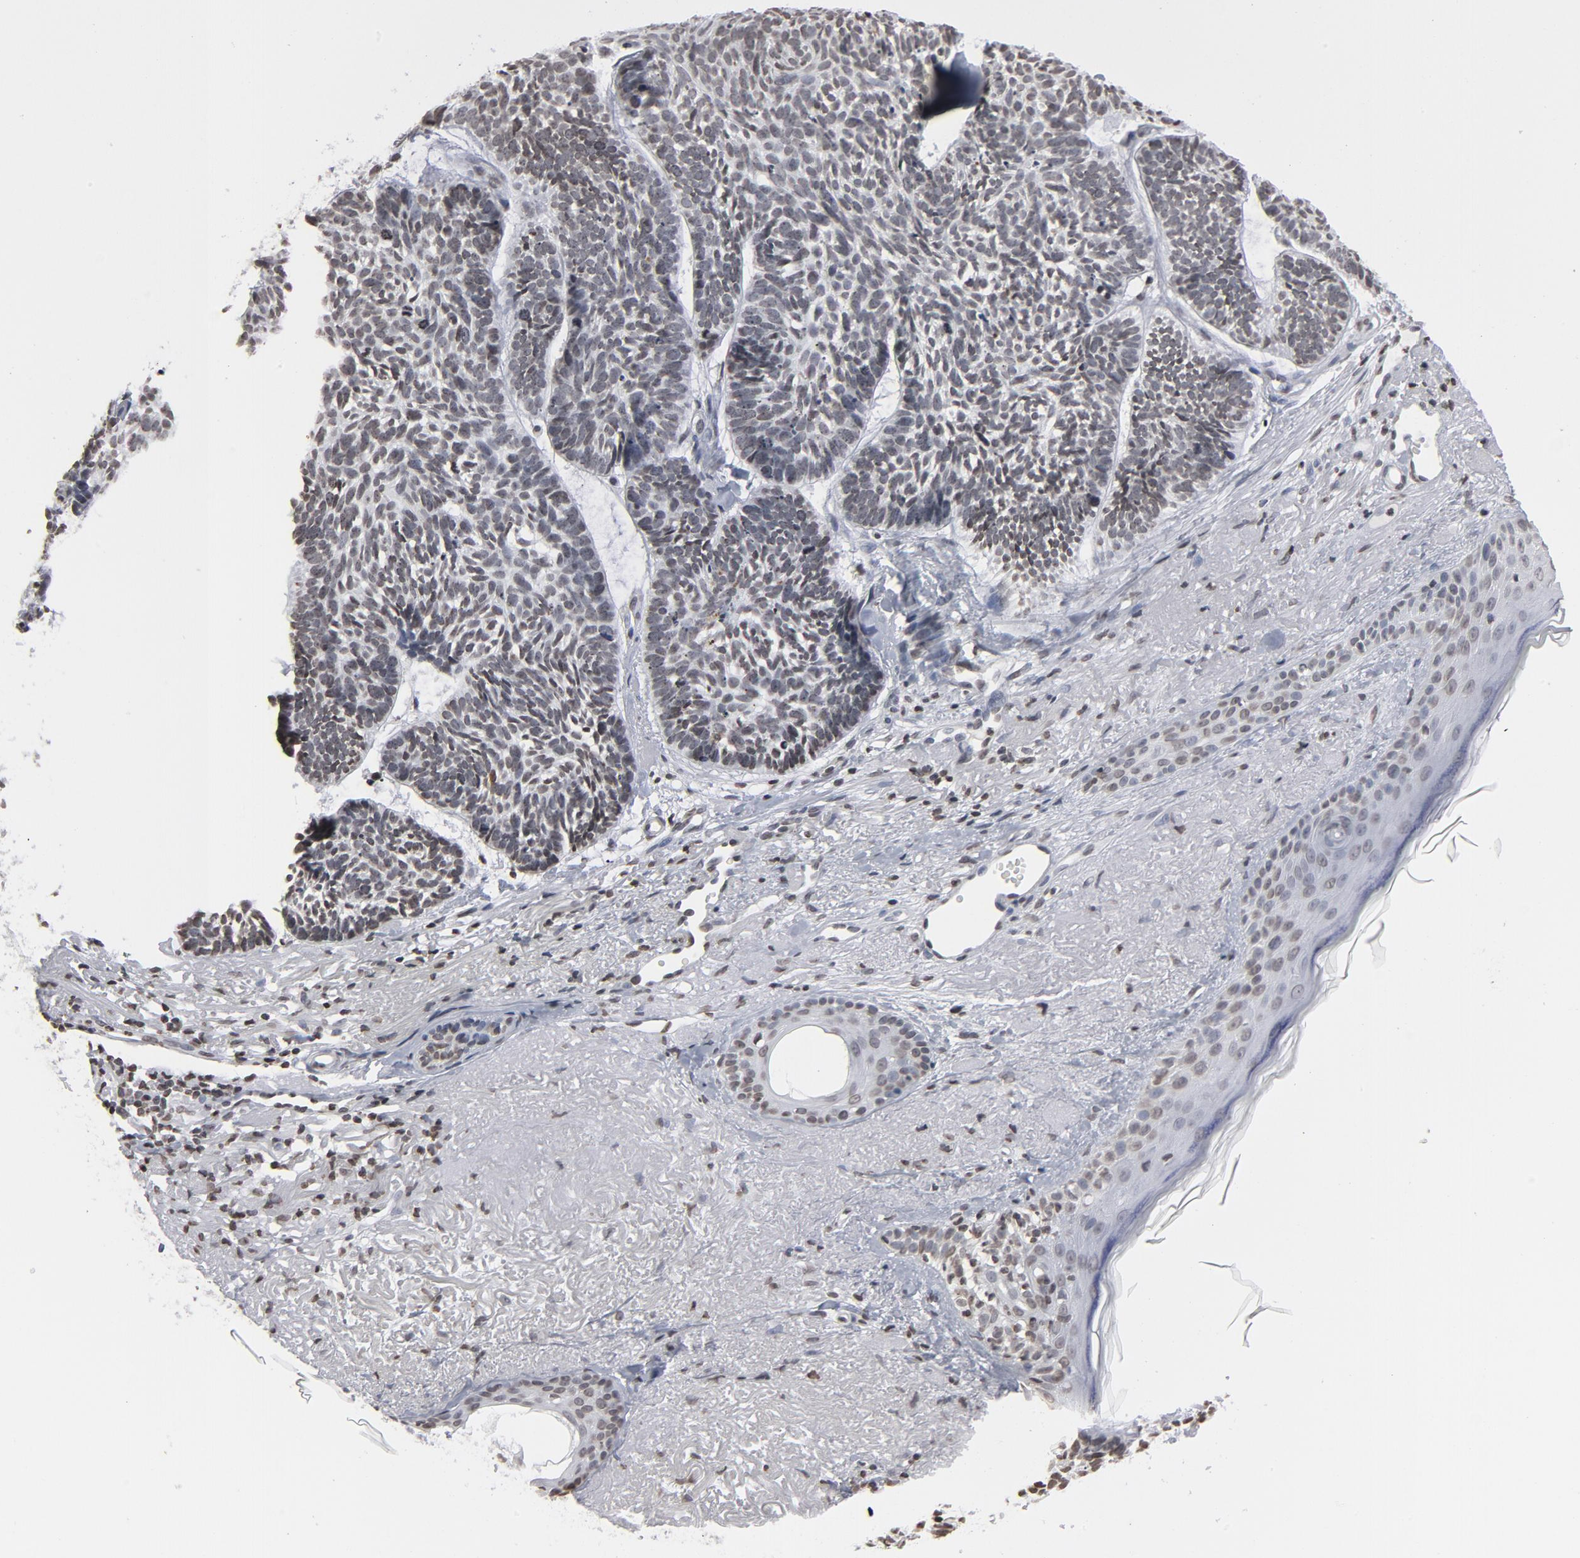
{"staining": {"intensity": "weak", "quantity": ">75%", "location": "nuclear"}, "tissue": "skin cancer", "cell_type": "Tumor cells", "image_type": "cancer", "snomed": [{"axis": "morphology", "description": "Basal cell carcinoma"}, {"axis": "topography", "description": "Skin"}], "caption": "Immunohistochemistry (IHC) photomicrograph of human skin cancer stained for a protein (brown), which displays low levels of weak nuclear expression in approximately >75% of tumor cells.", "gene": "H2AC12", "patient": {"sex": "female", "age": 87}}